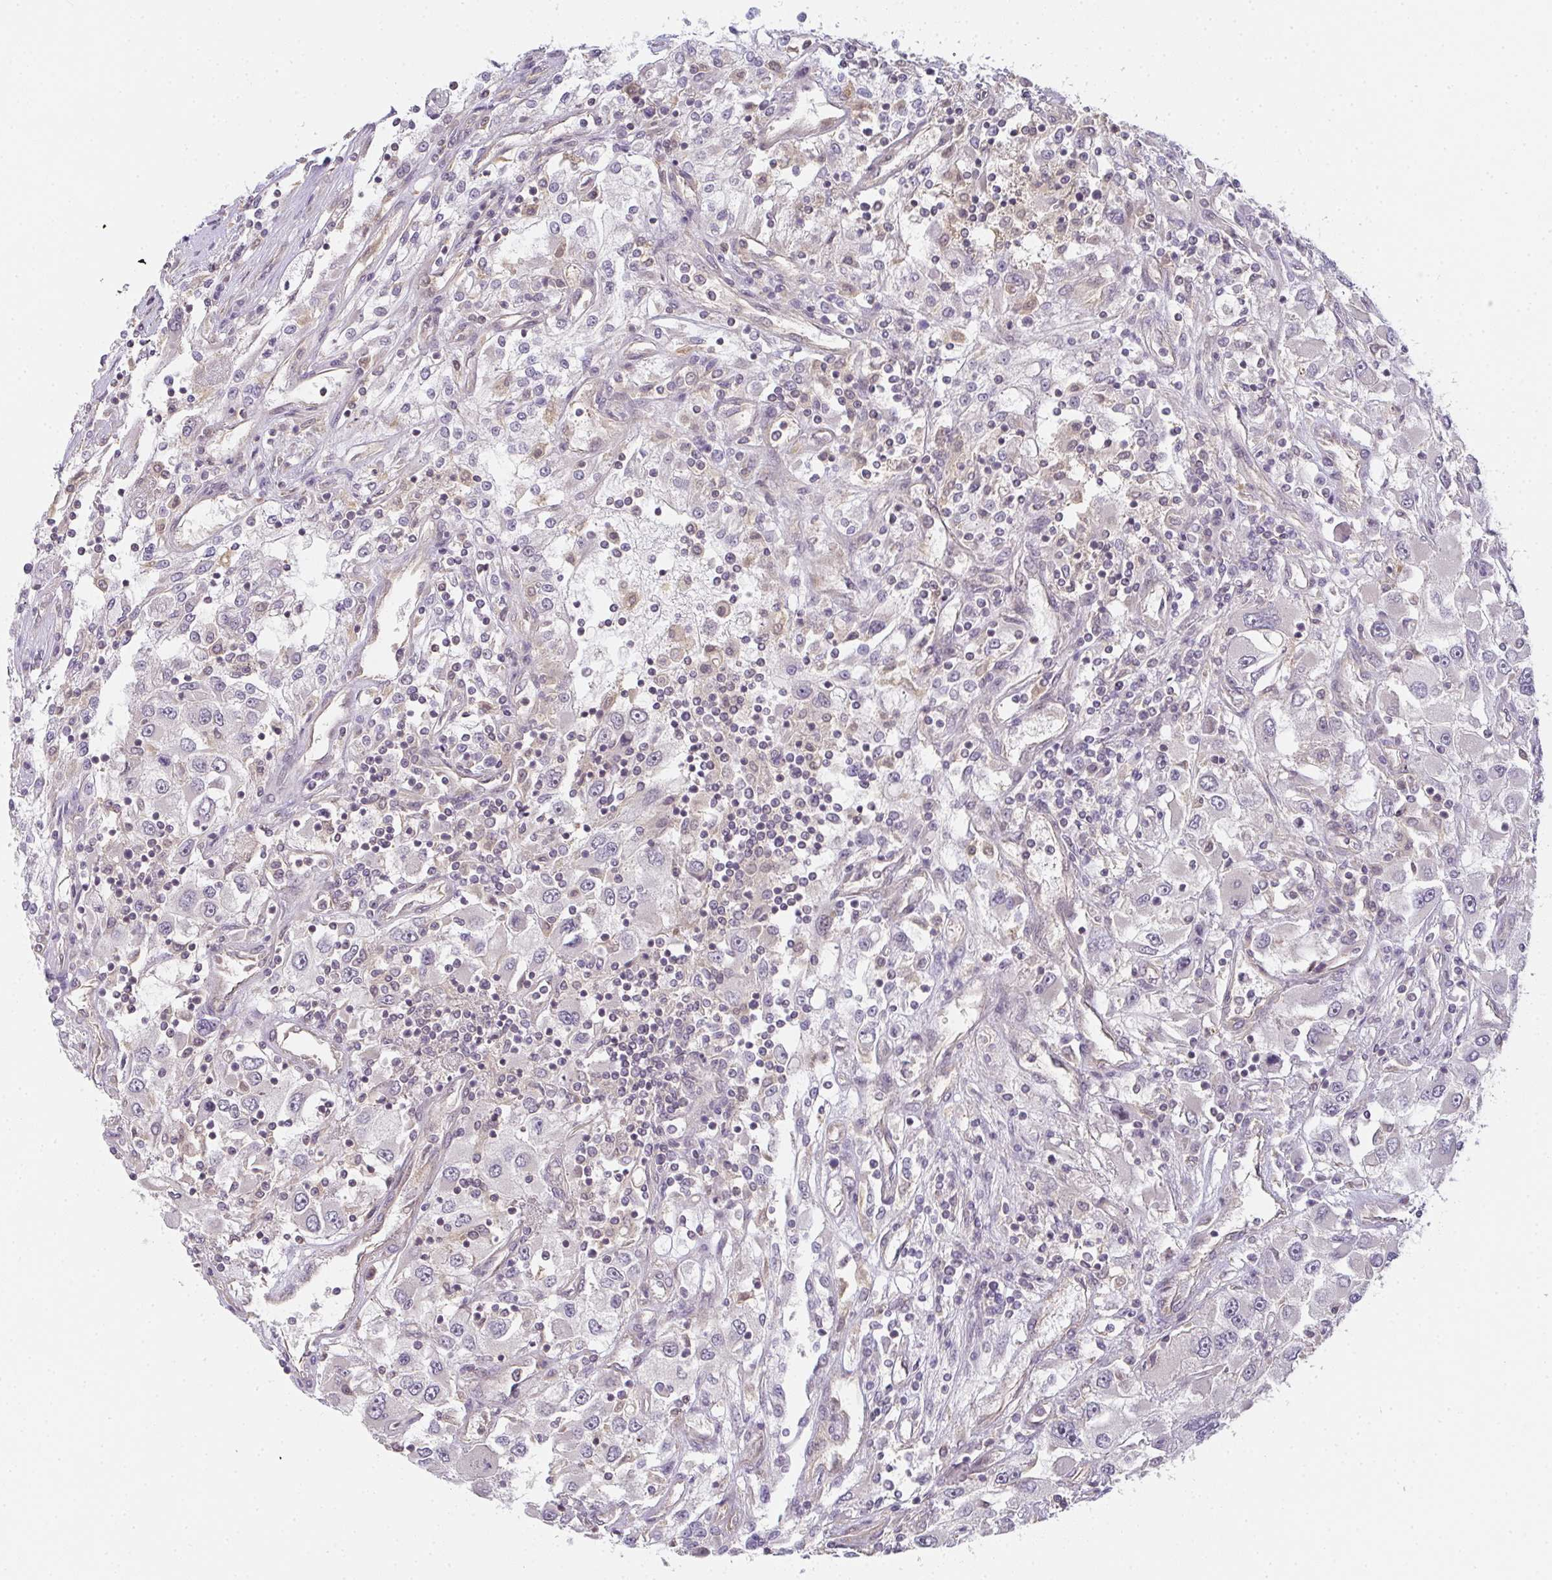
{"staining": {"intensity": "negative", "quantity": "none", "location": "none"}, "tissue": "renal cancer", "cell_type": "Tumor cells", "image_type": "cancer", "snomed": [{"axis": "morphology", "description": "Adenocarcinoma, NOS"}, {"axis": "topography", "description": "Kidney"}], "caption": "Immunohistochemistry (IHC) image of neoplastic tissue: renal cancer (adenocarcinoma) stained with DAB (3,3'-diaminobenzidine) exhibits no significant protein staining in tumor cells.", "gene": "GSDMB", "patient": {"sex": "female", "age": 52}}